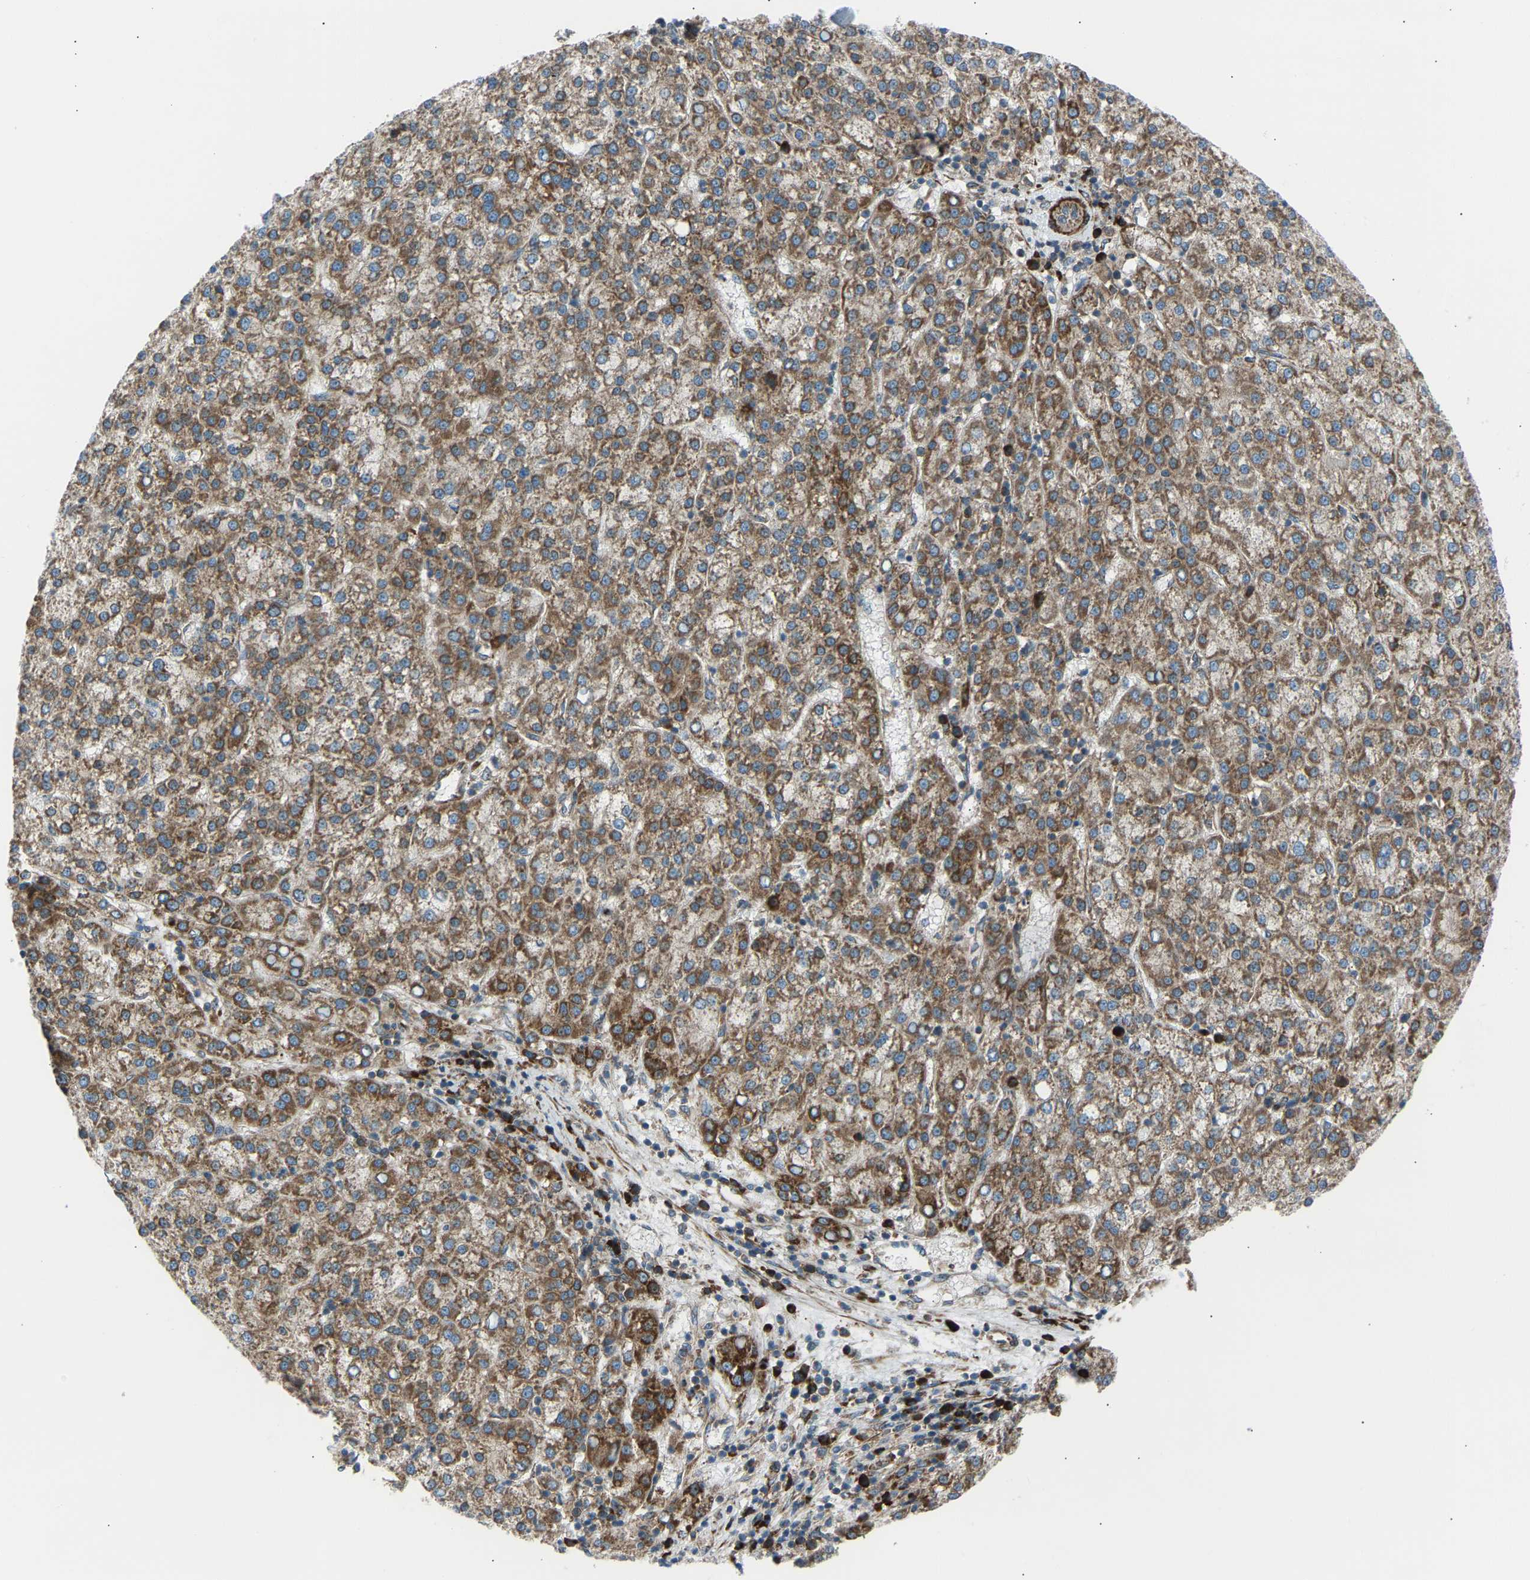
{"staining": {"intensity": "moderate", "quantity": ">75%", "location": "cytoplasmic/membranous"}, "tissue": "liver cancer", "cell_type": "Tumor cells", "image_type": "cancer", "snomed": [{"axis": "morphology", "description": "Carcinoma, Hepatocellular, NOS"}, {"axis": "topography", "description": "Liver"}], "caption": "Protein analysis of hepatocellular carcinoma (liver) tissue exhibits moderate cytoplasmic/membranous expression in approximately >75% of tumor cells.", "gene": "VPS41", "patient": {"sex": "female", "age": 58}}